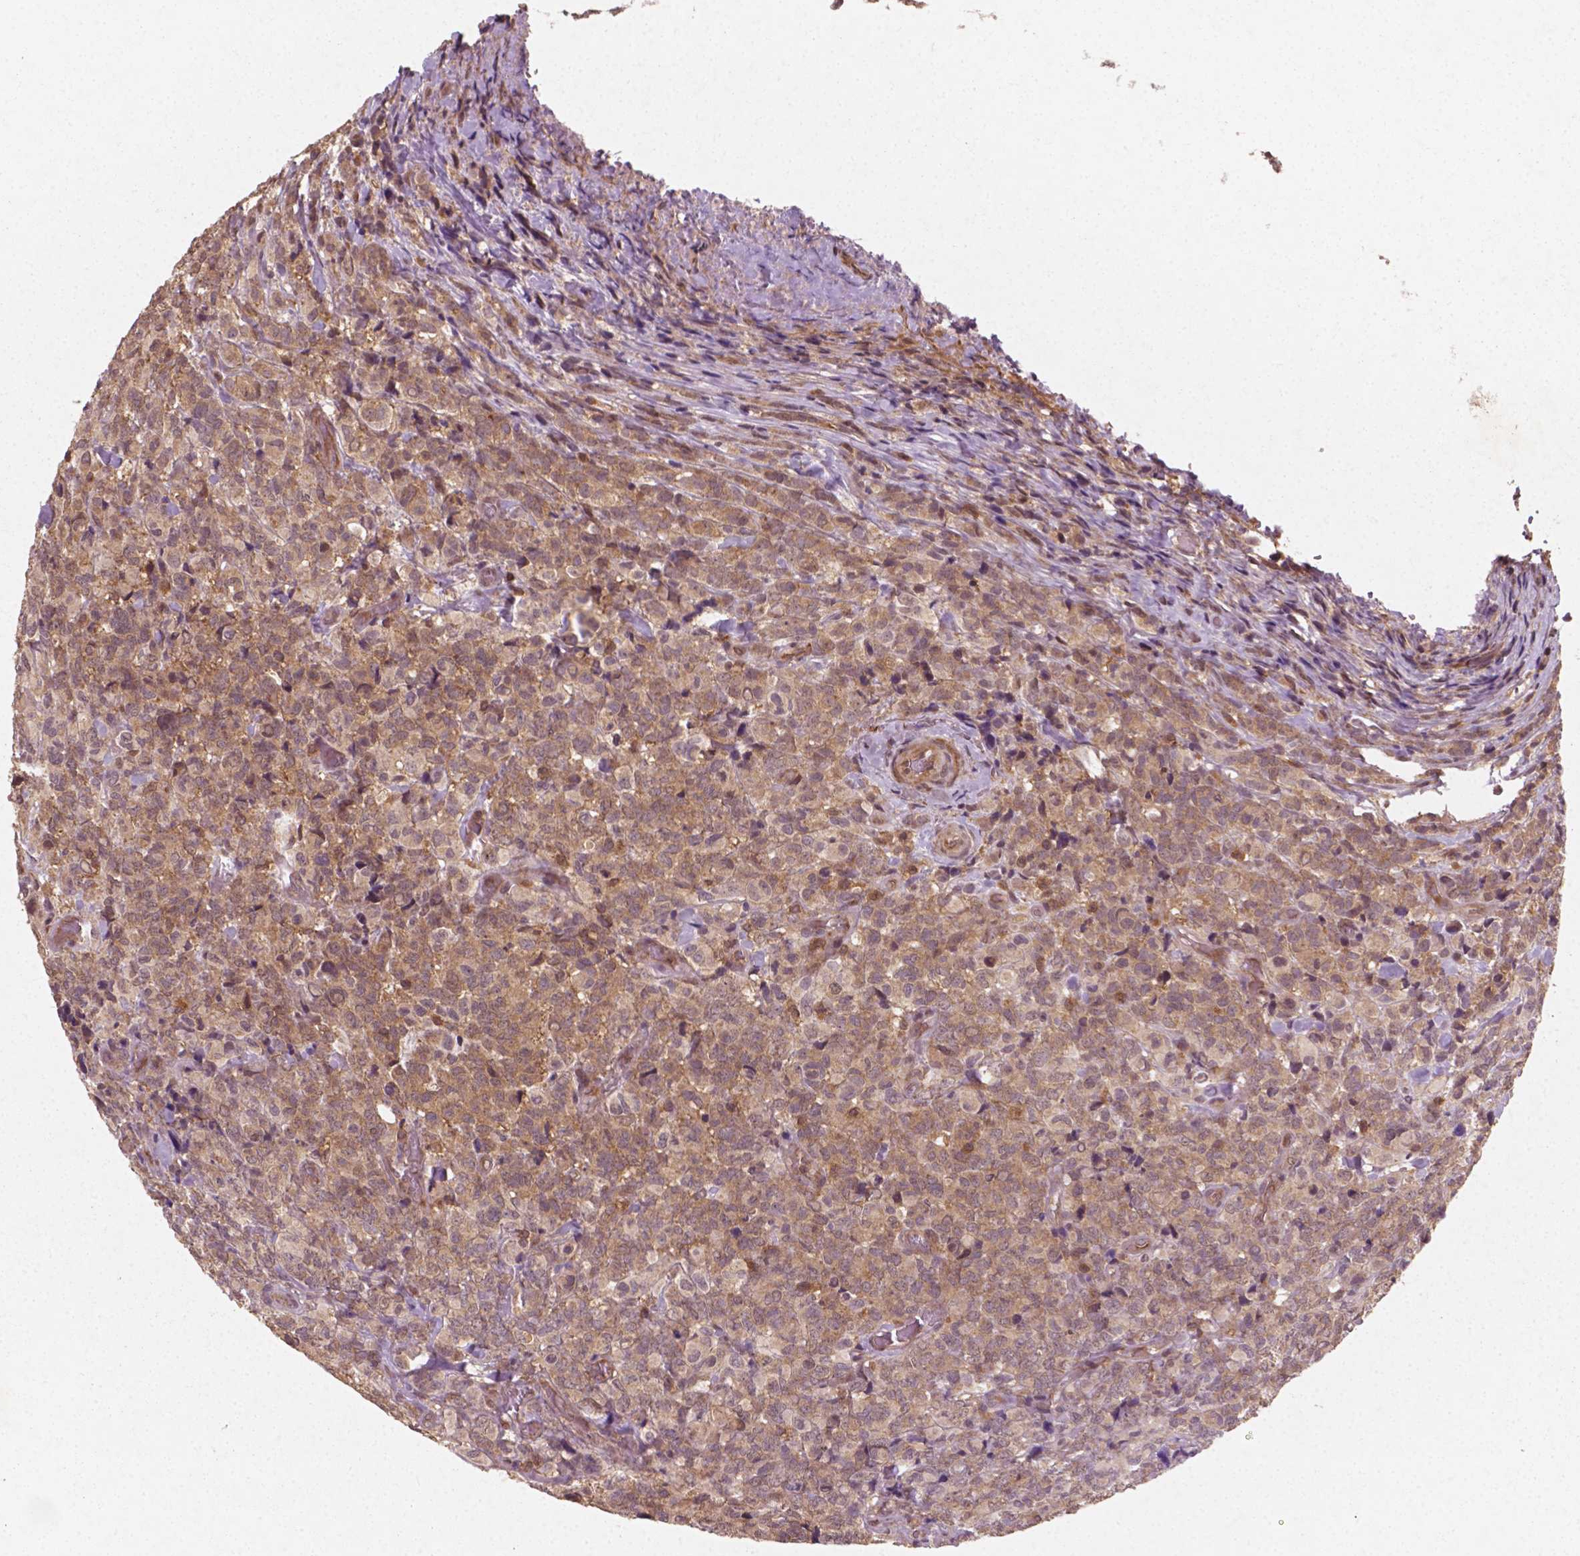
{"staining": {"intensity": "weak", "quantity": ">75%", "location": "cytoplasmic/membranous"}, "tissue": "glioma", "cell_type": "Tumor cells", "image_type": "cancer", "snomed": [{"axis": "morphology", "description": "Glioma, malignant, High grade"}, {"axis": "topography", "description": "Brain"}], "caption": "Immunohistochemical staining of malignant glioma (high-grade) shows low levels of weak cytoplasmic/membranous protein expression in approximately >75% of tumor cells.", "gene": "CYFIP2", "patient": {"sex": "male", "age": 39}}